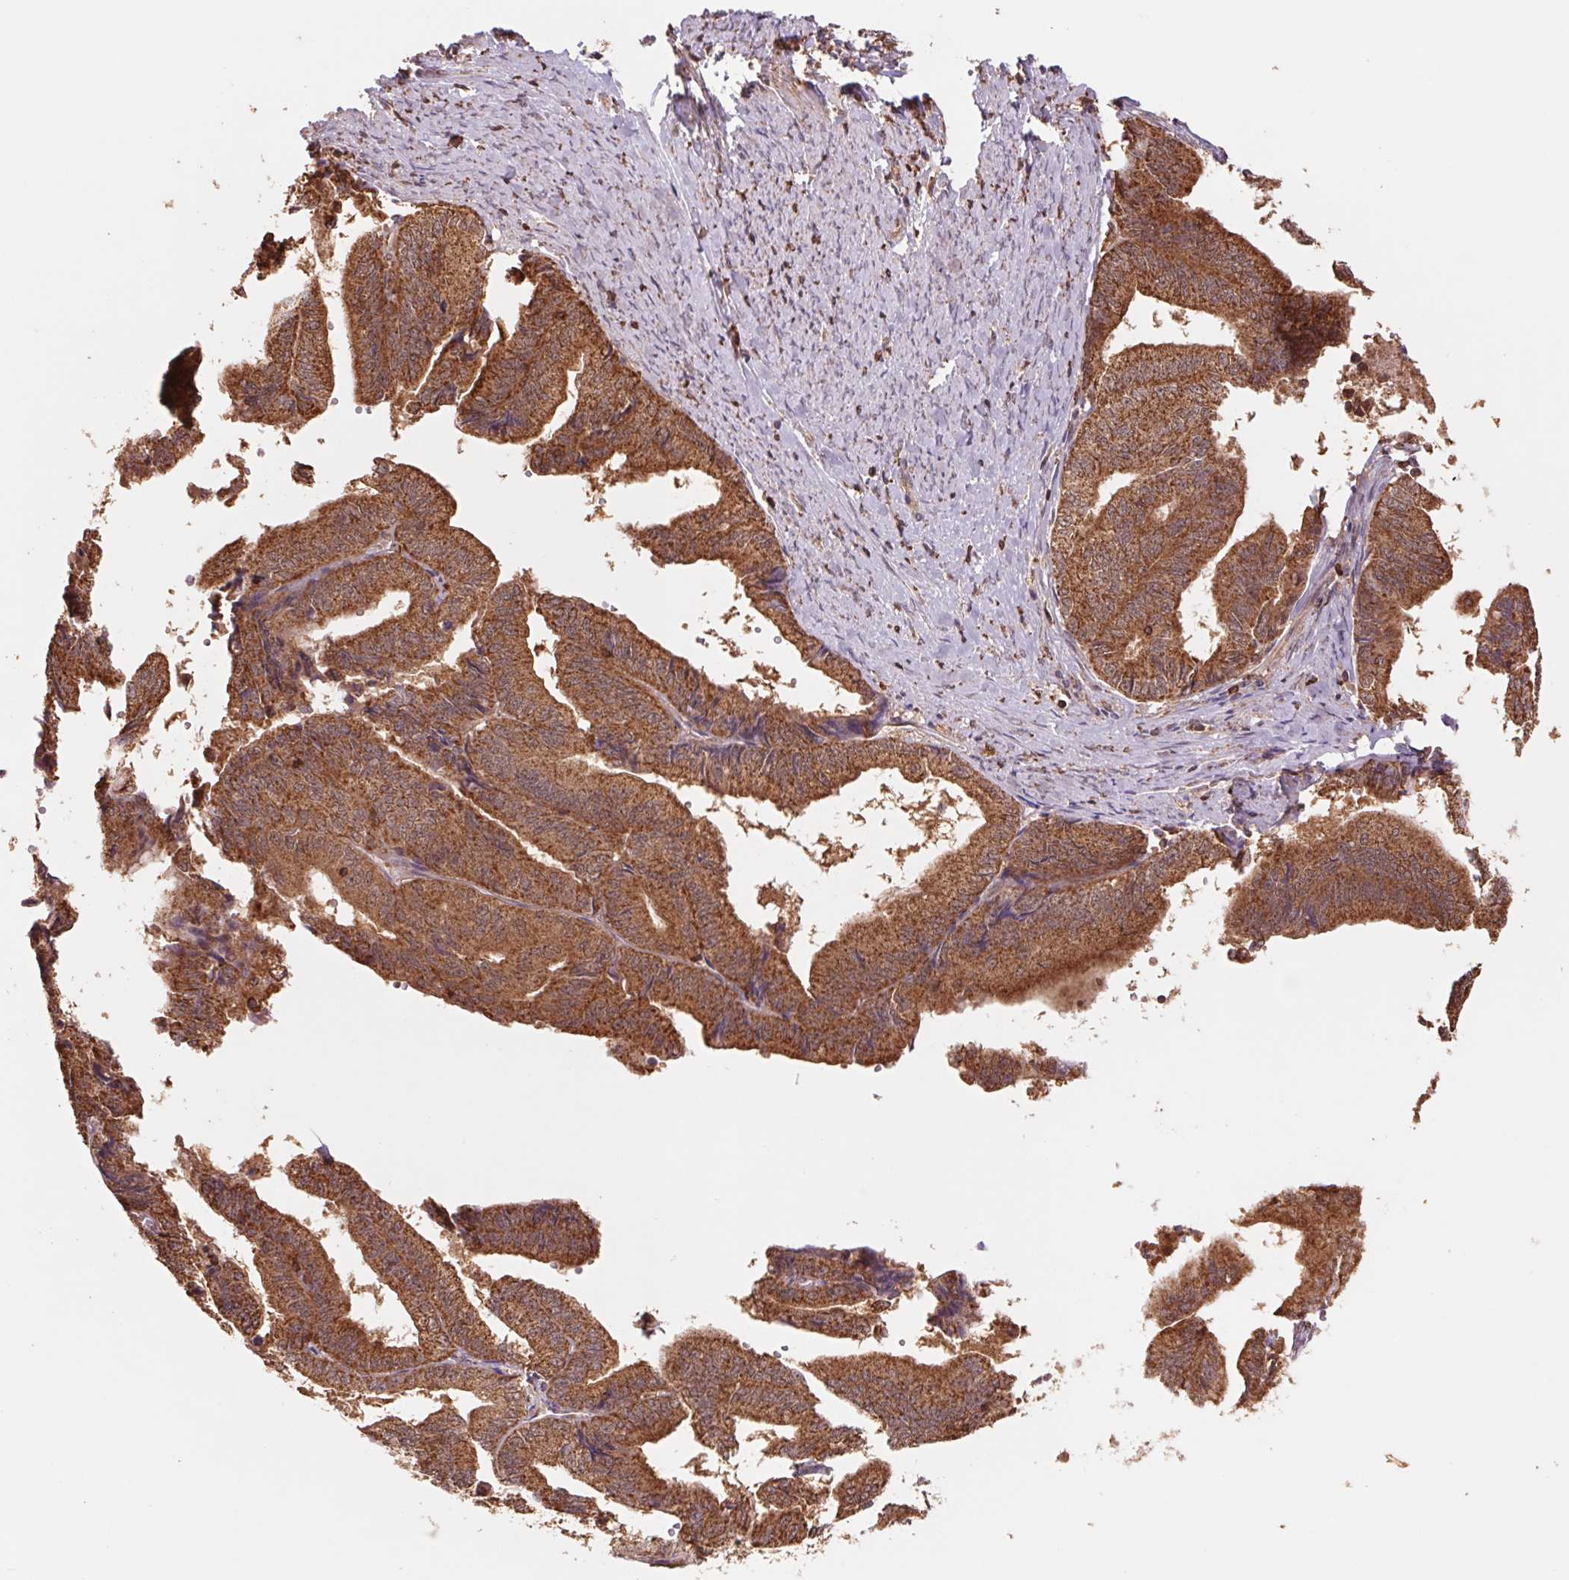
{"staining": {"intensity": "strong", "quantity": ">75%", "location": "cytoplasmic/membranous"}, "tissue": "endometrial cancer", "cell_type": "Tumor cells", "image_type": "cancer", "snomed": [{"axis": "morphology", "description": "Adenocarcinoma, NOS"}, {"axis": "topography", "description": "Endometrium"}], "caption": "High-power microscopy captured an immunohistochemistry micrograph of endometrial cancer (adenocarcinoma), revealing strong cytoplasmic/membranous staining in approximately >75% of tumor cells.", "gene": "URM1", "patient": {"sex": "female", "age": 65}}